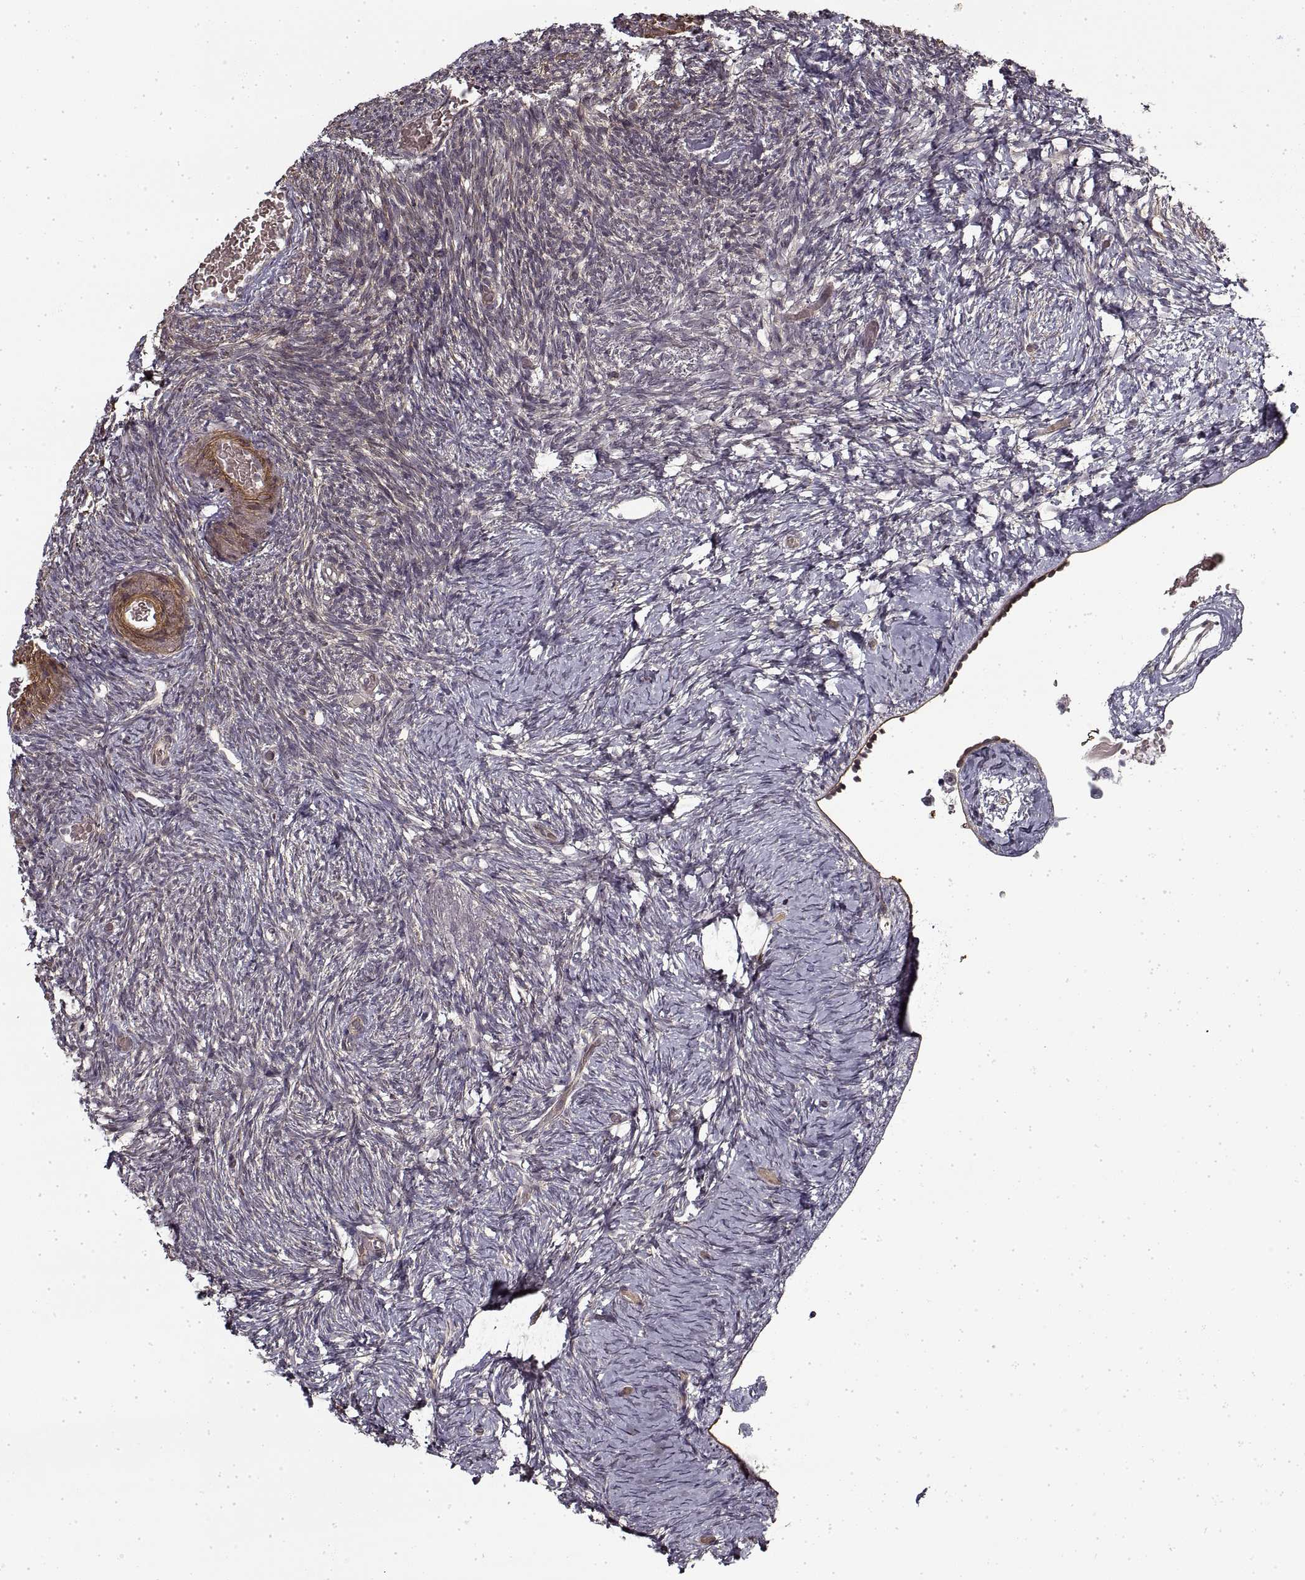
{"staining": {"intensity": "negative", "quantity": "none", "location": "none"}, "tissue": "ovary", "cell_type": "Follicle cells", "image_type": "normal", "snomed": [{"axis": "morphology", "description": "Normal tissue, NOS"}, {"axis": "topography", "description": "Ovary"}], "caption": "A histopathology image of ovary stained for a protein shows no brown staining in follicle cells.", "gene": "LAMB2", "patient": {"sex": "female", "age": 39}}